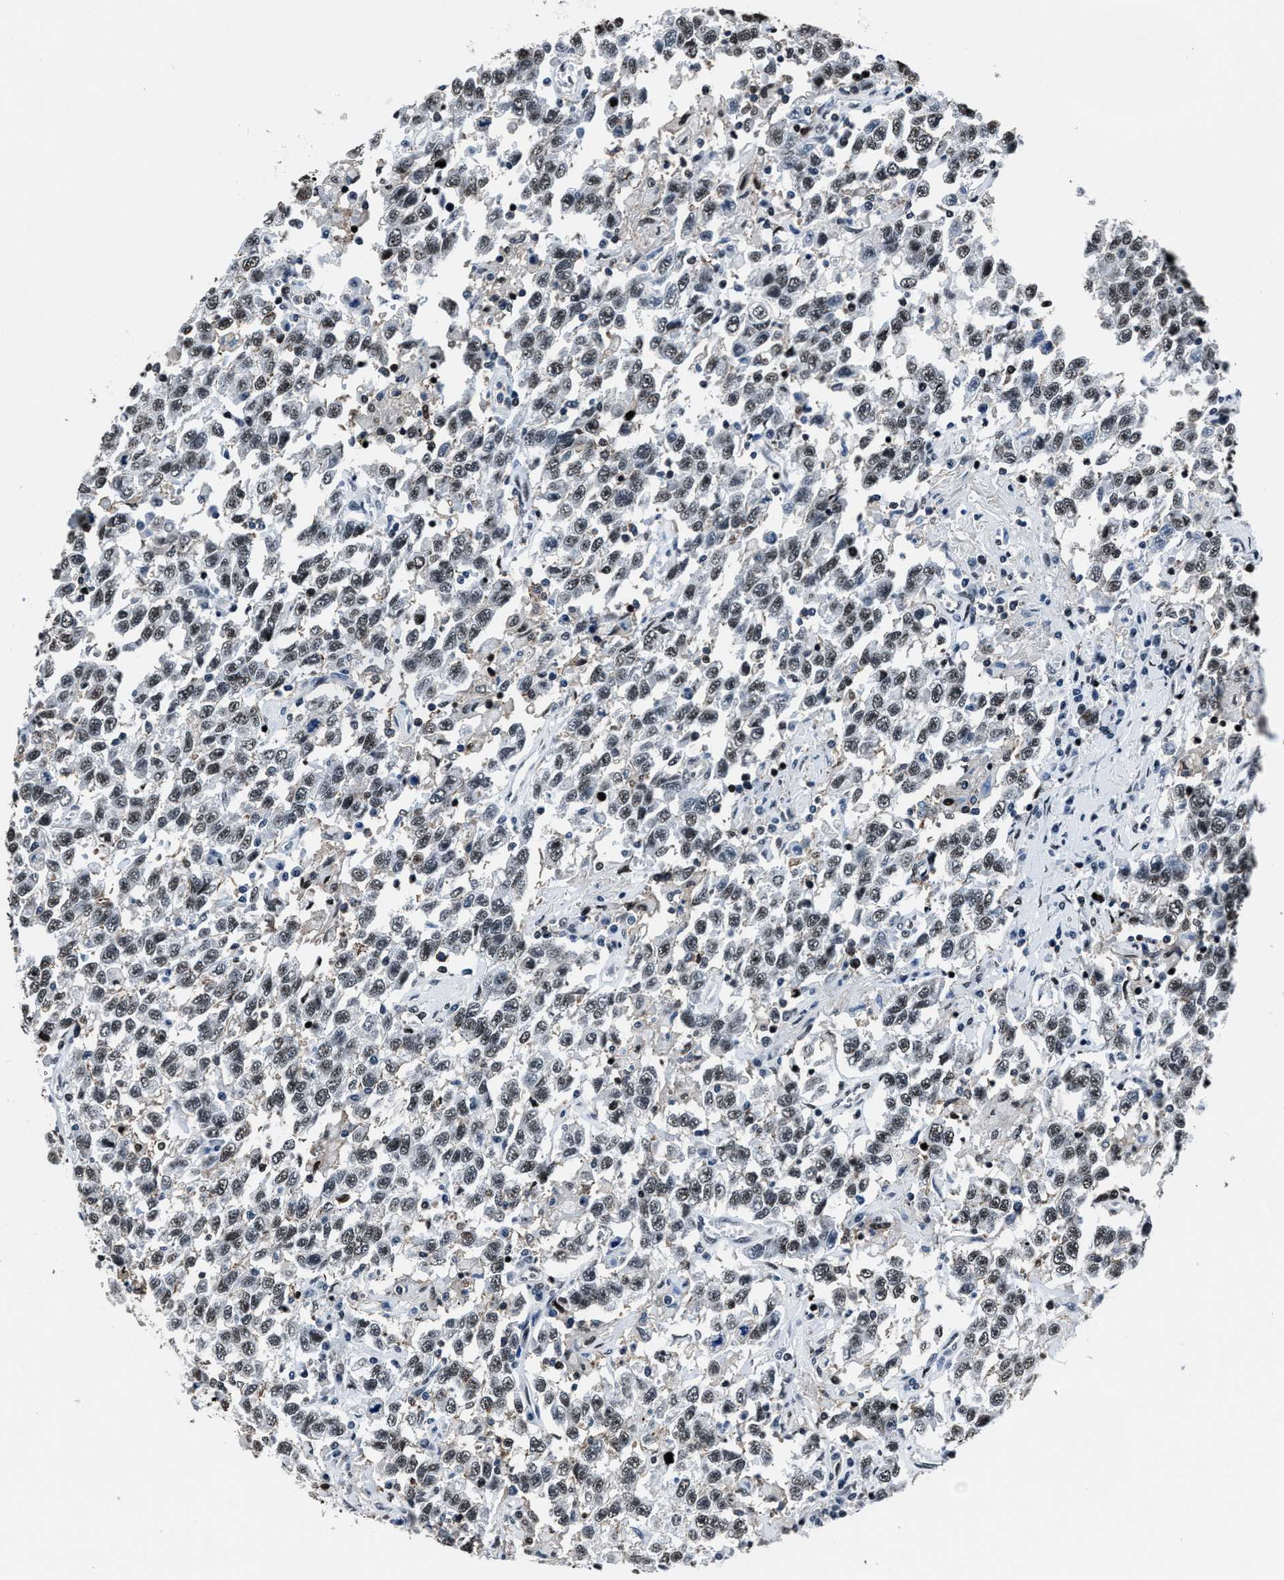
{"staining": {"intensity": "weak", "quantity": ">75%", "location": "nuclear"}, "tissue": "testis cancer", "cell_type": "Tumor cells", "image_type": "cancer", "snomed": [{"axis": "morphology", "description": "Seminoma, NOS"}, {"axis": "topography", "description": "Testis"}], "caption": "Protein staining demonstrates weak nuclear expression in about >75% of tumor cells in seminoma (testis). The protein is stained brown, and the nuclei are stained in blue (DAB IHC with brightfield microscopy, high magnification).", "gene": "PPIE", "patient": {"sex": "male", "age": 41}}